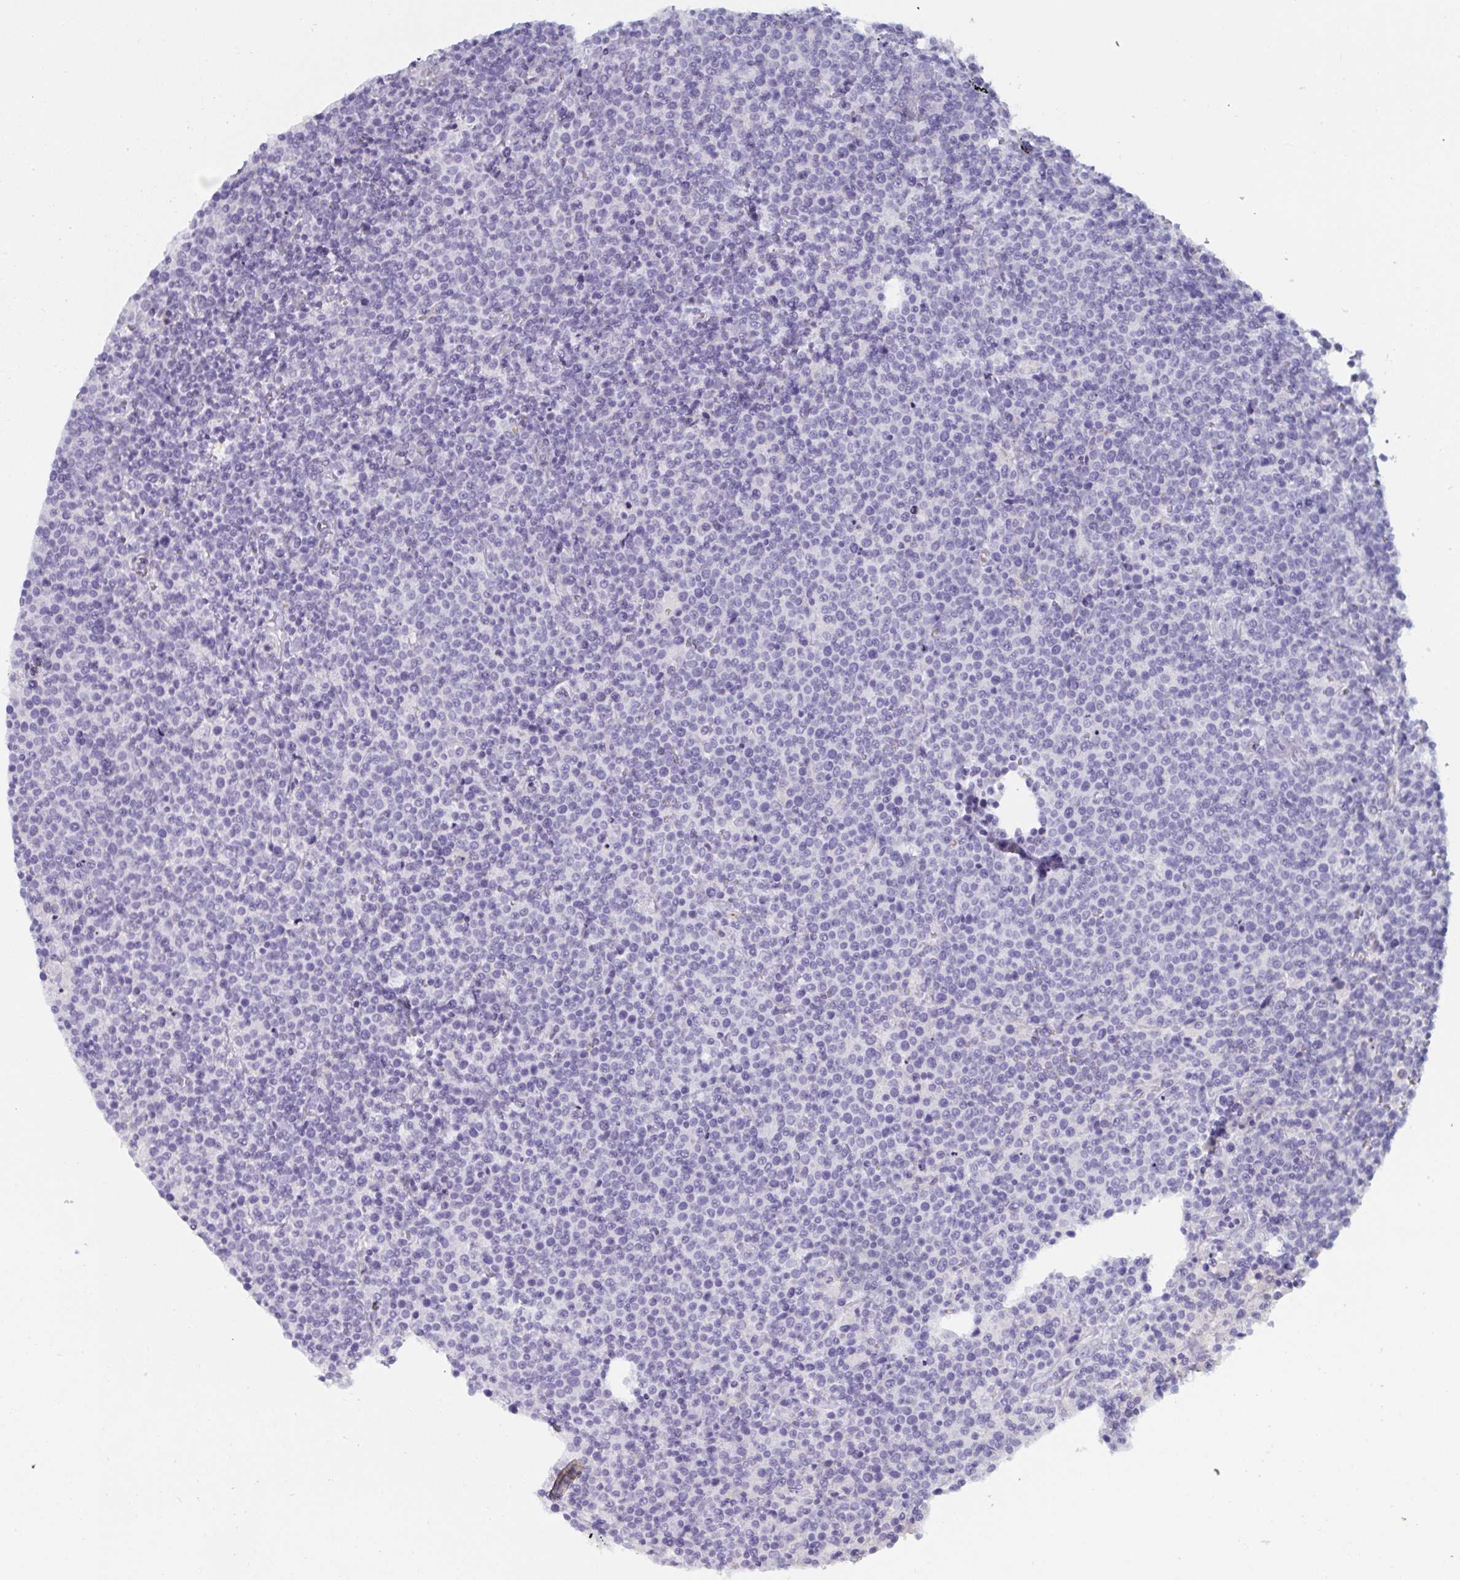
{"staining": {"intensity": "negative", "quantity": "none", "location": "none"}, "tissue": "lymphoma", "cell_type": "Tumor cells", "image_type": "cancer", "snomed": [{"axis": "morphology", "description": "Malignant lymphoma, non-Hodgkin's type, High grade"}, {"axis": "topography", "description": "Lymph node"}], "caption": "DAB (3,3'-diaminobenzidine) immunohistochemical staining of human high-grade malignant lymphoma, non-Hodgkin's type demonstrates no significant expression in tumor cells.", "gene": "OR5P3", "patient": {"sex": "male", "age": 61}}